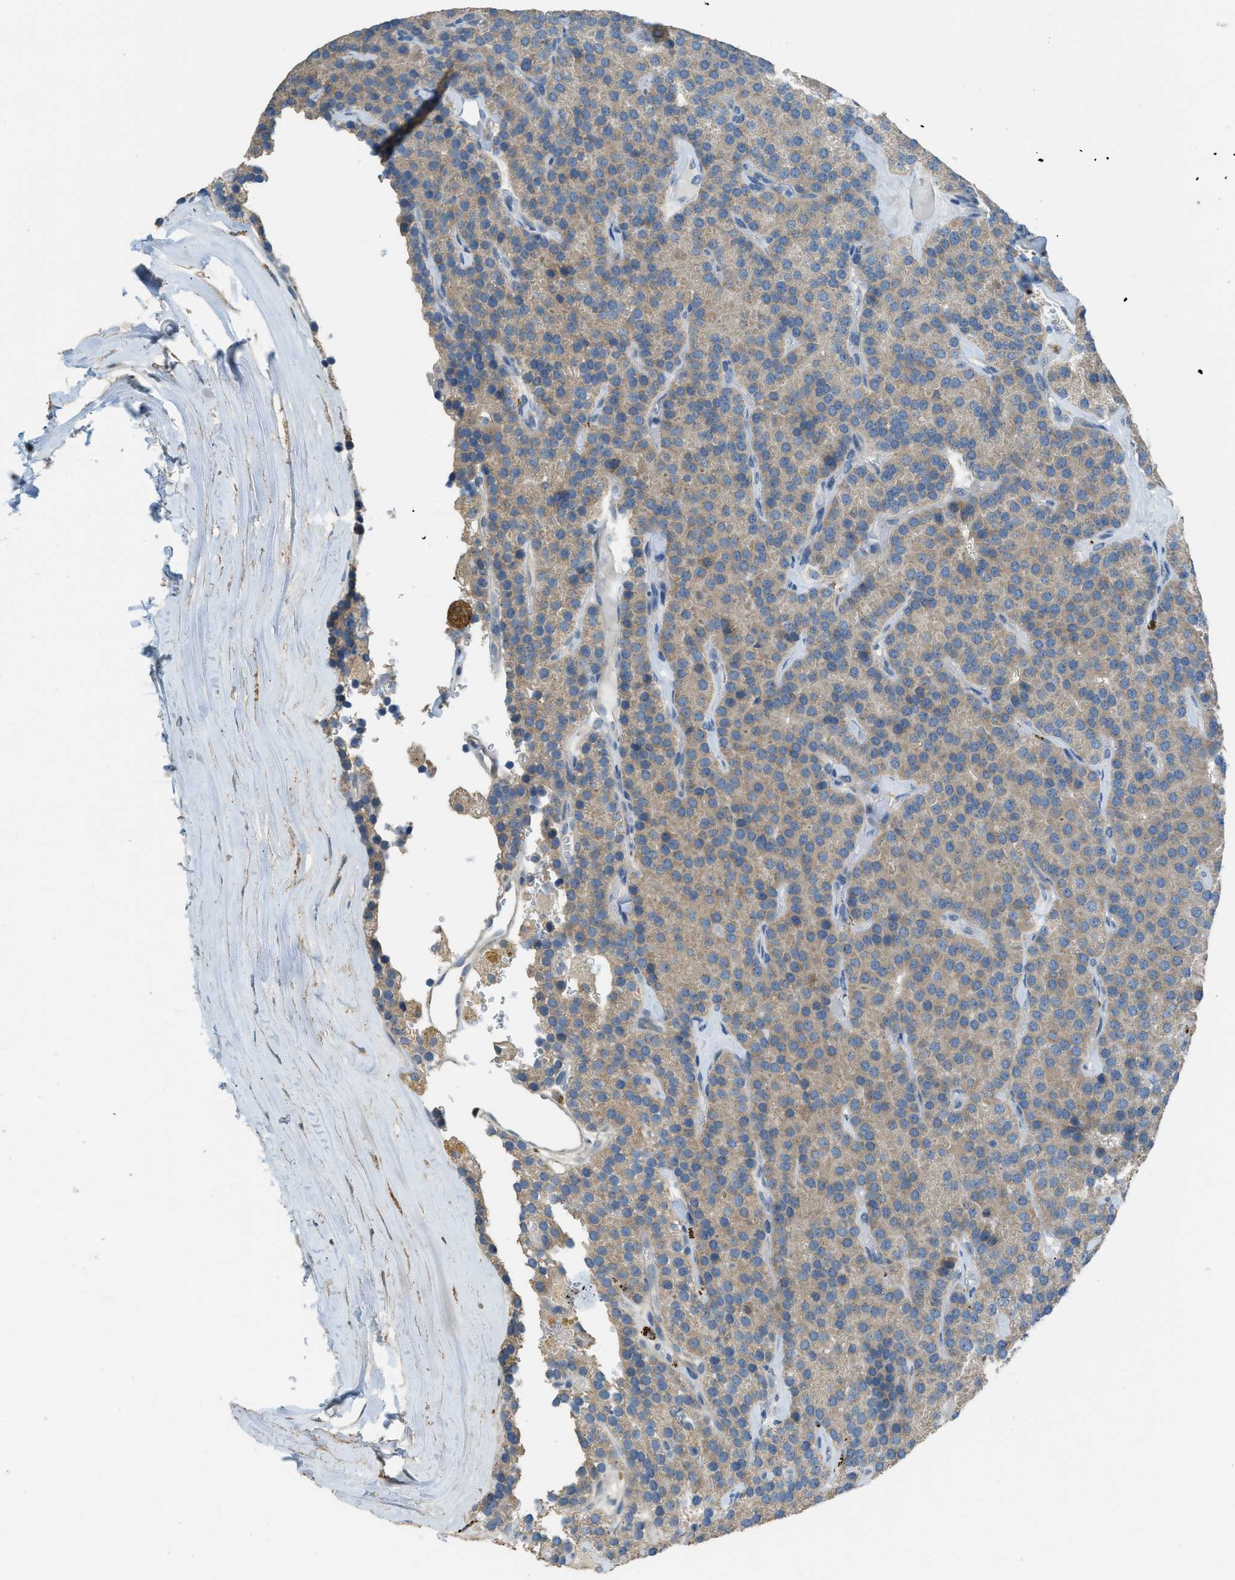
{"staining": {"intensity": "weak", "quantity": ">75%", "location": "cytoplasmic/membranous"}, "tissue": "parathyroid gland", "cell_type": "Glandular cells", "image_type": "normal", "snomed": [{"axis": "morphology", "description": "Normal tissue, NOS"}, {"axis": "morphology", "description": "Adenoma, NOS"}, {"axis": "topography", "description": "Parathyroid gland"}], "caption": "Immunohistochemistry (IHC) micrograph of unremarkable parathyroid gland: parathyroid gland stained using IHC displays low levels of weak protein expression localized specifically in the cytoplasmic/membranous of glandular cells, appearing as a cytoplasmic/membranous brown color.", "gene": "TIMD4", "patient": {"sex": "female", "age": 86}}